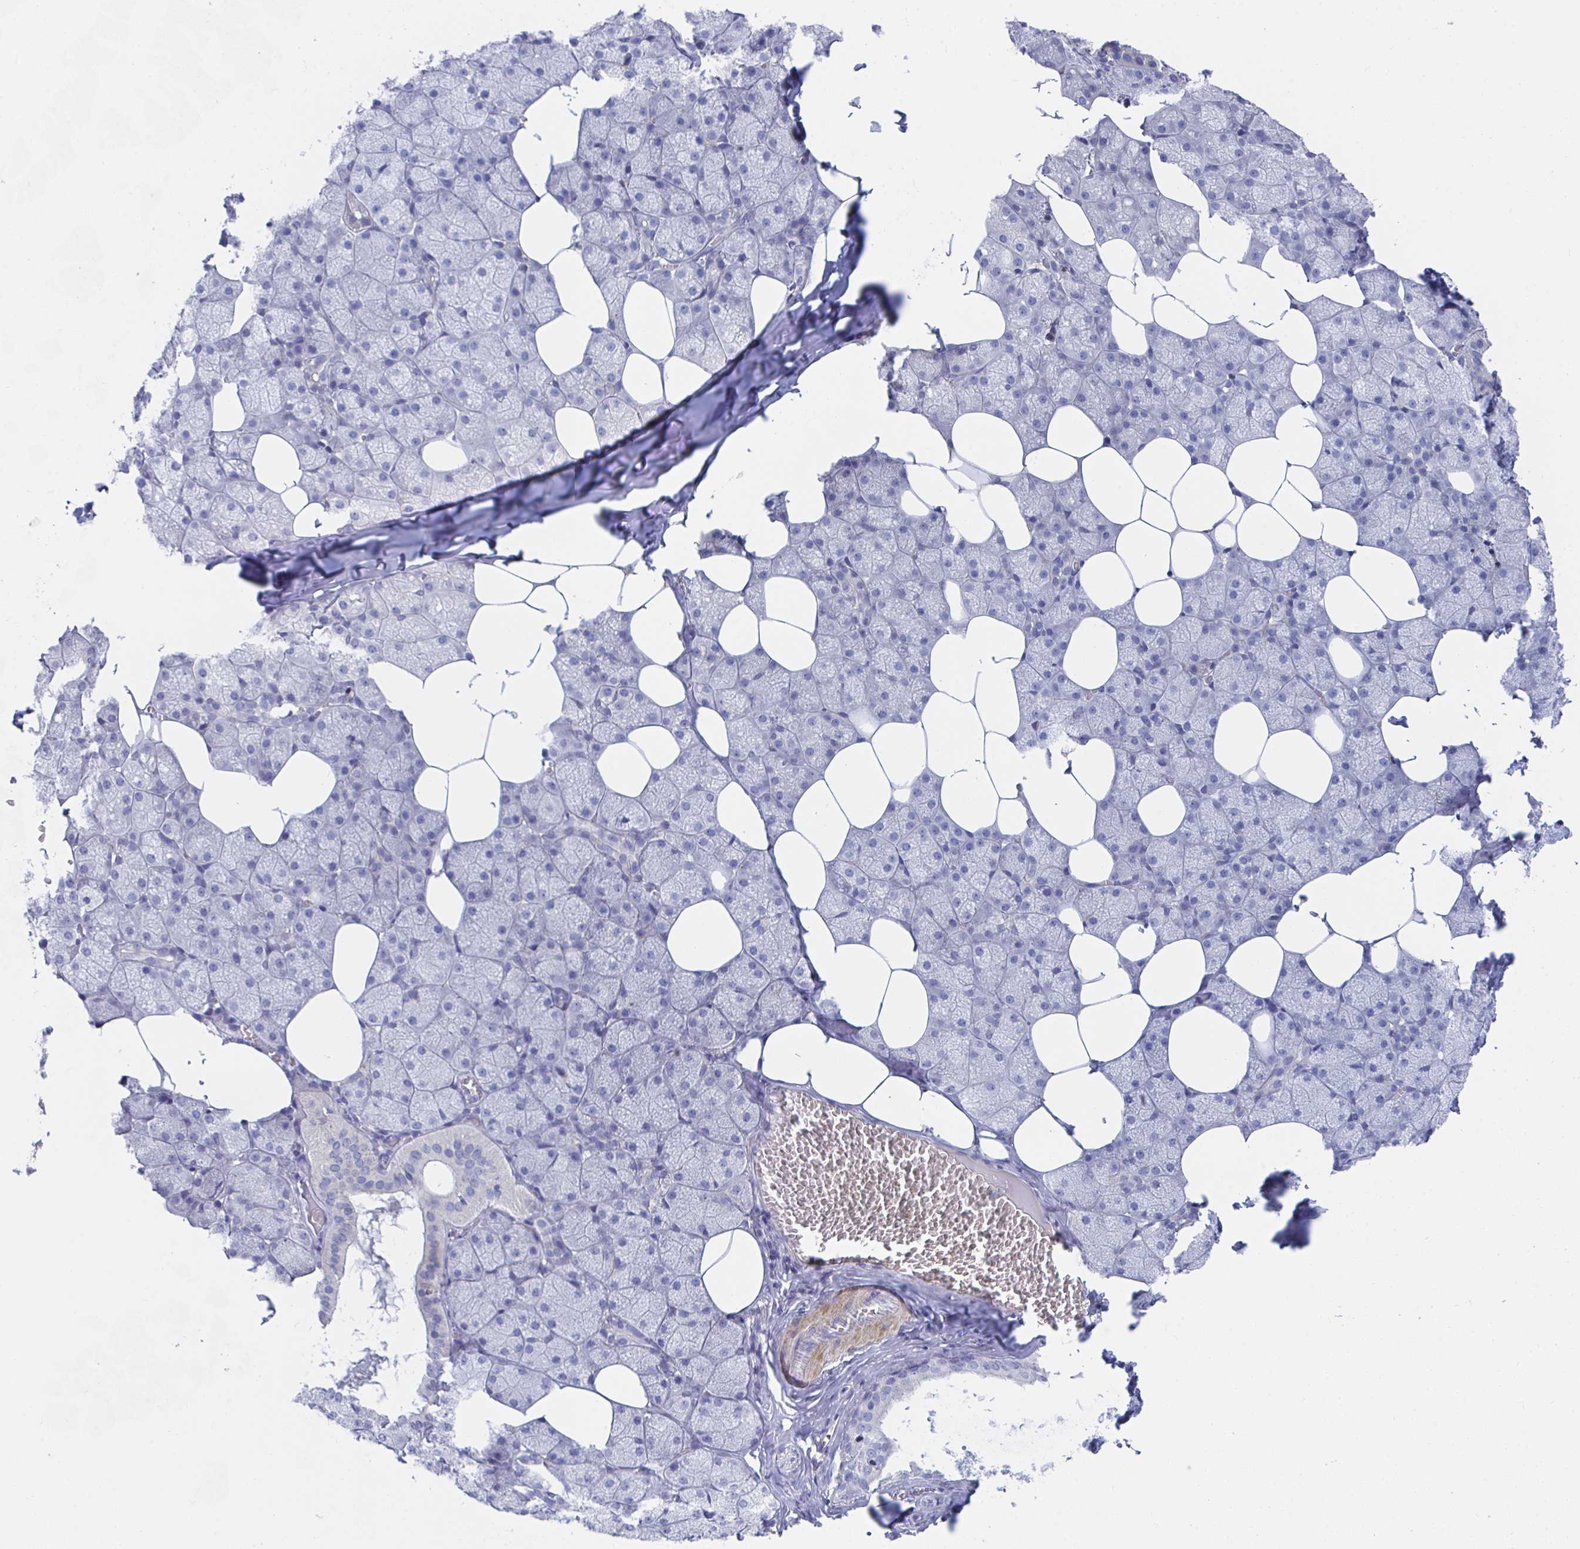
{"staining": {"intensity": "negative", "quantity": "none", "location": "none"}, "tissue": "salivary gland", "cell_type": "Glandular cells", "image_type": "normal", "snomed": [{"axis": "morphology", "description": "Normal tissue, NOS"}, {"axis": "topography", "description": "Salivary gland"}, {"axis": "topography", "description": "Peripheral nerve tissue"}], "caption": "This is a micrograph of IHC staining of unremarkable salivary gland, which shows no staining in glandular cells. (Stains: DAB immunohistochemistry (IHC) with hematoxylin counter stain, Microscopy: brightfield microscopy at high magnification).", "gene": "TNFAIP6", "patient": {"sex": "male", "age": 38}}